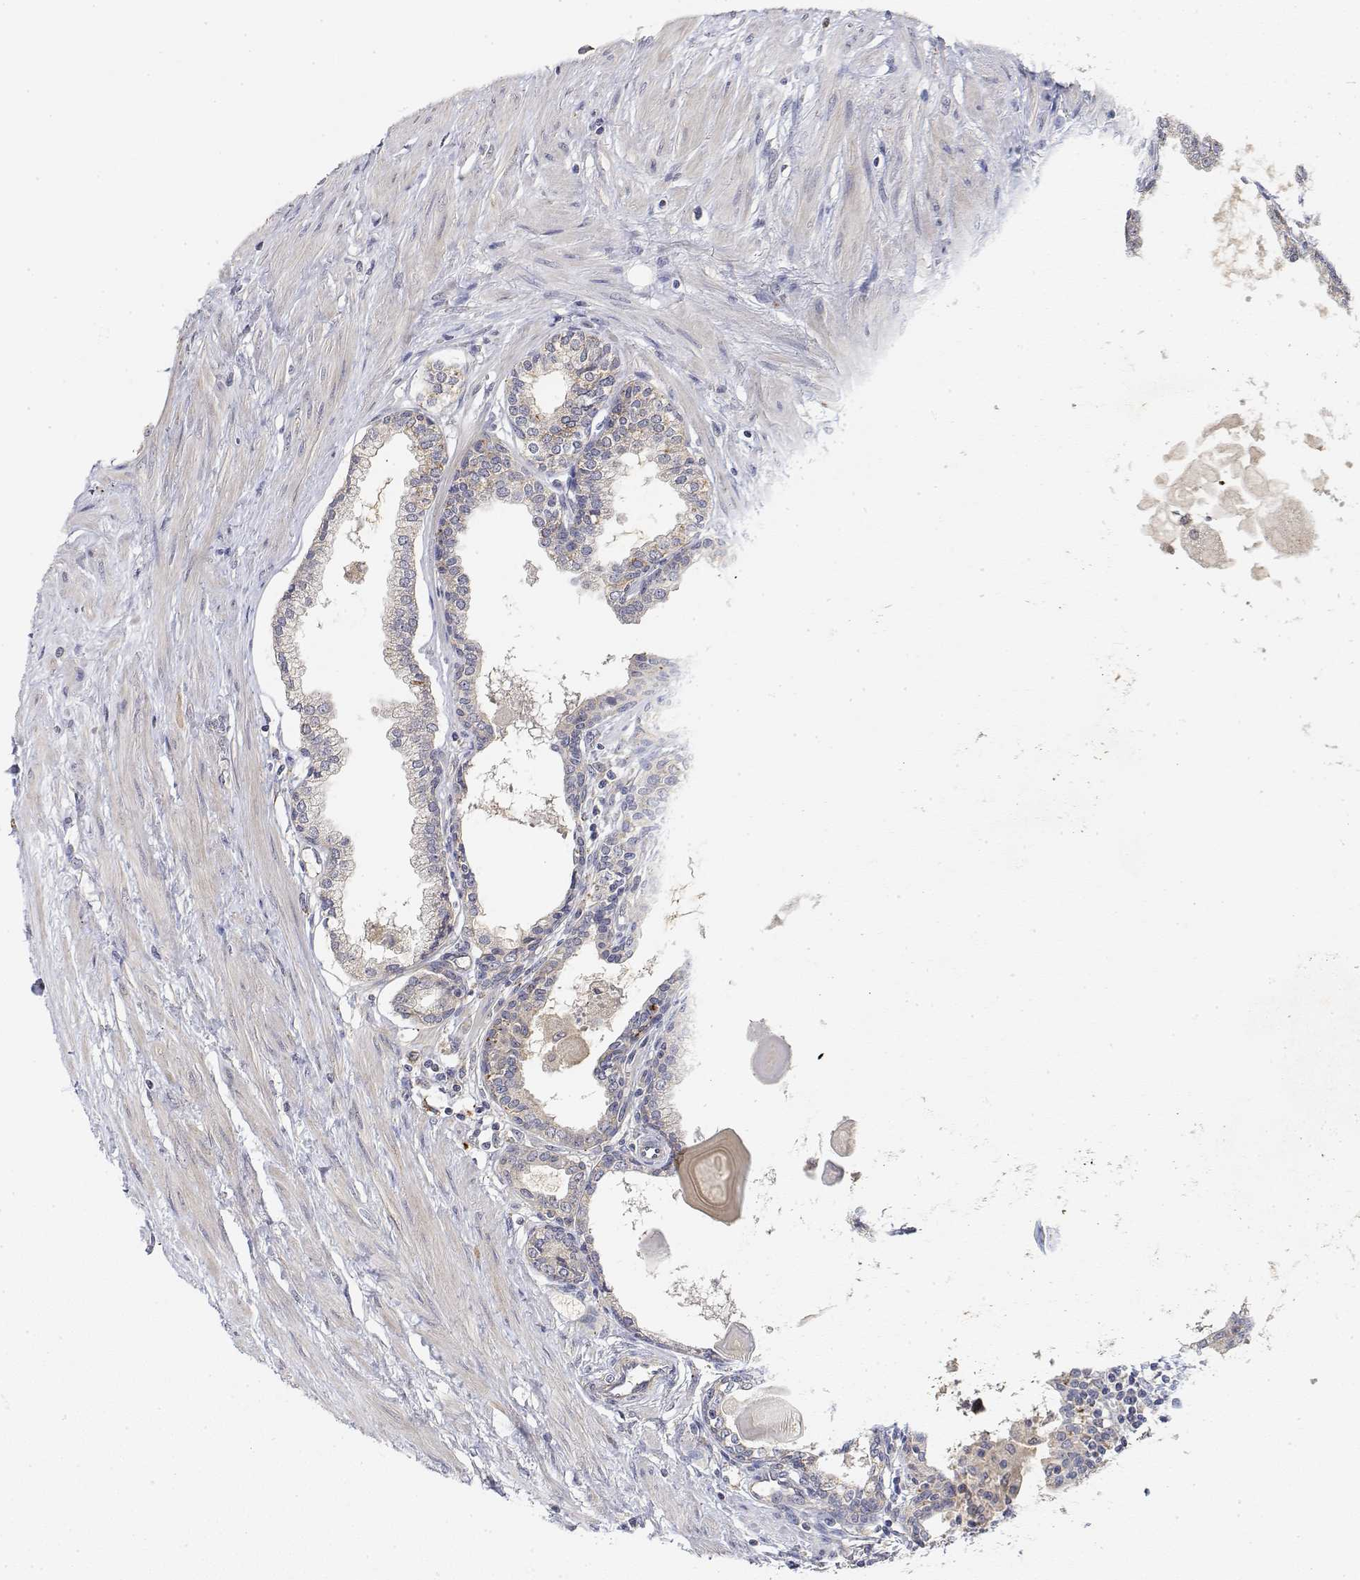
{"staining": {"intensity": "weak", "quantity": "25%-75%", "location": "cytoplasmic/membranous"}, "tissue": "prostate", "cell_type": "Glandular cells", "image_type": "normal", "snomed": [{"axis": "morphology", "description": "Normal tissue, NOS"}, {"axis": "topography", "description": "Prostate"}], "caption": "Approximately 25%-75% of glandular cells in benign human prostate show weak cytoplasmic/membranous protein expression as visualized by brown immunohistochemical staining.", "gene": "LONRF3", "patient": {"sex": "male", "age": 55}}